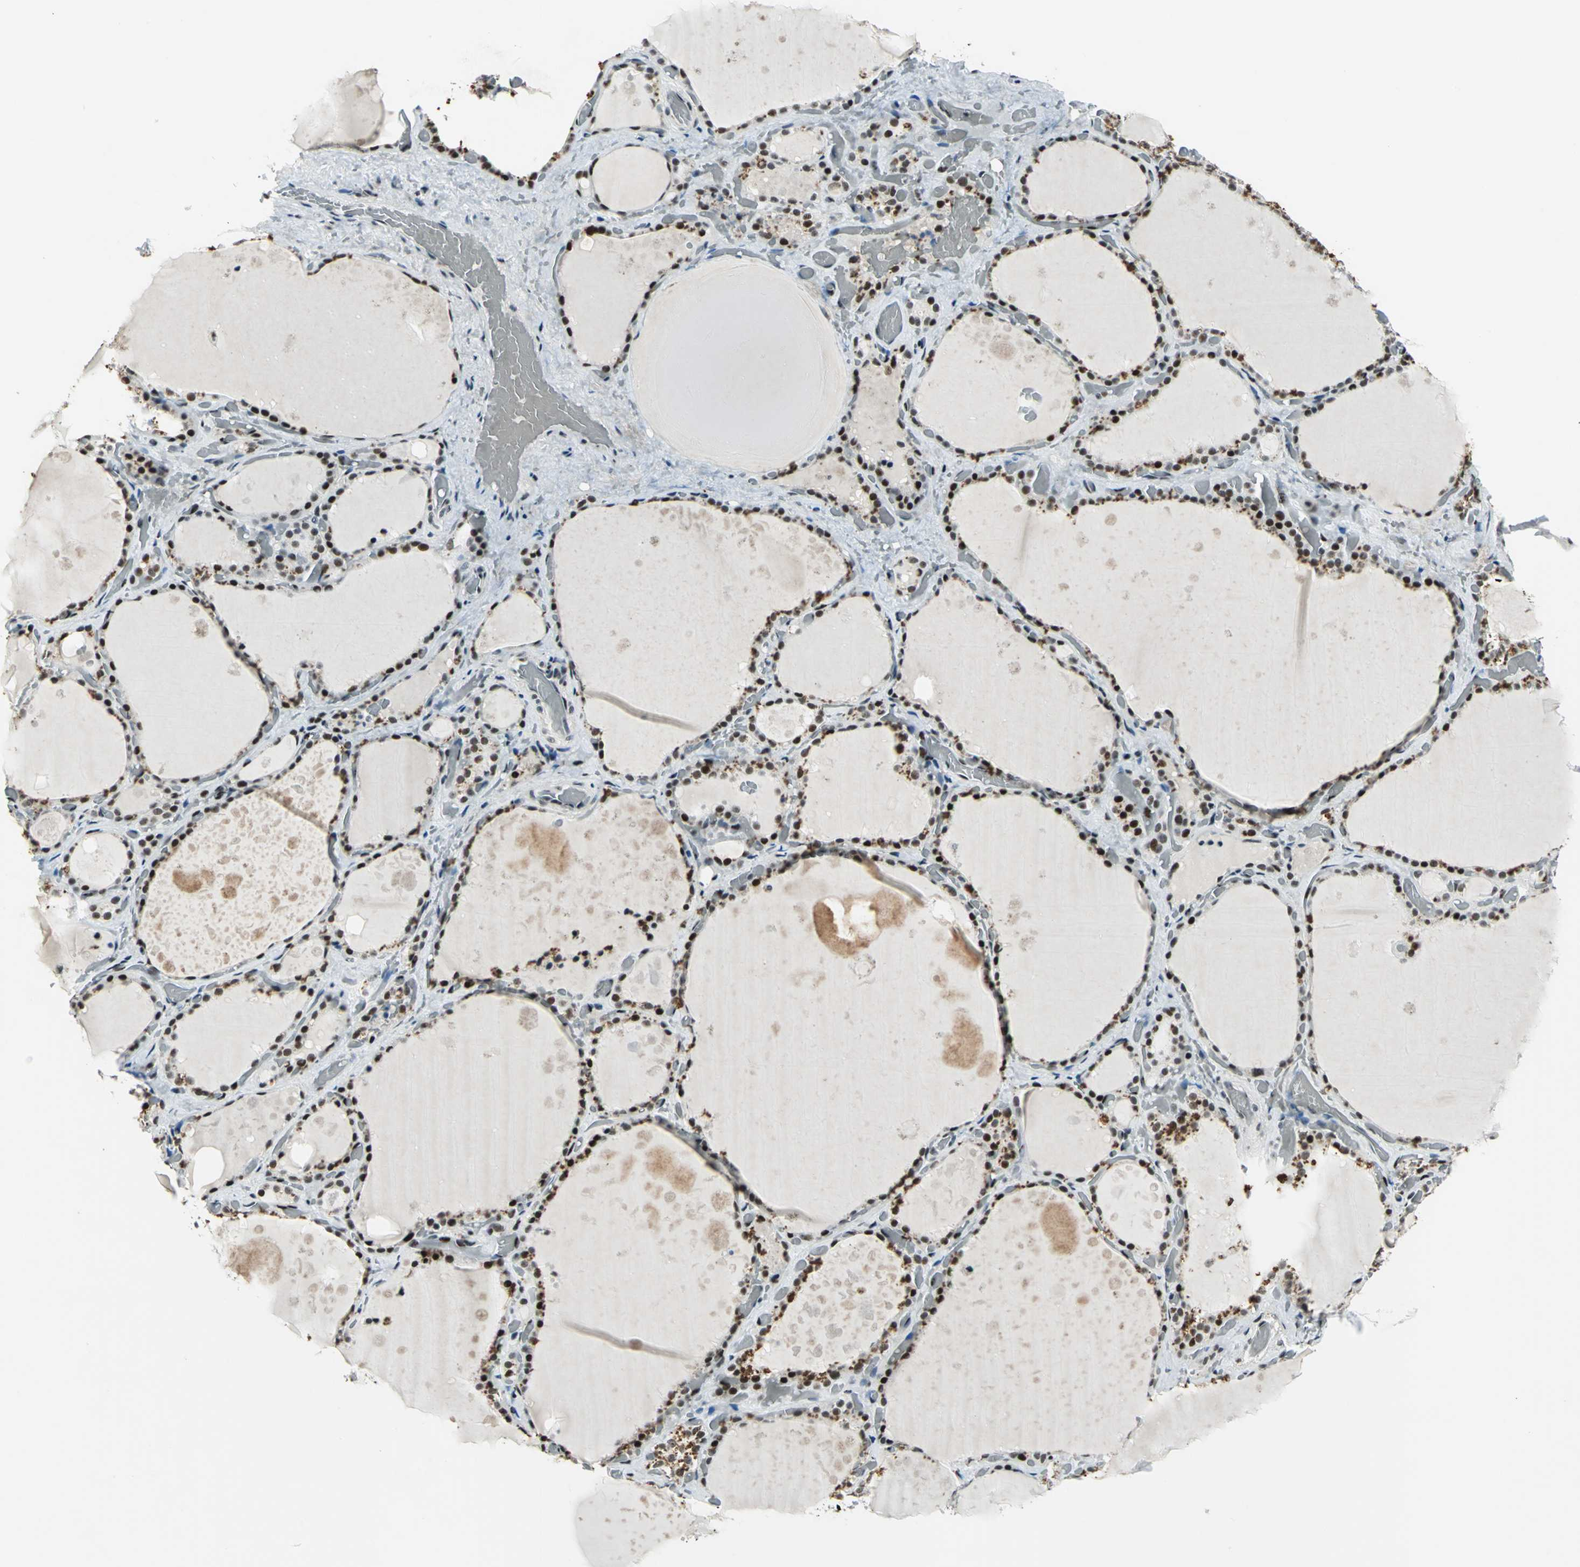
{"staining": {"intensity": "strong", "quantity": ">75%", "location": "nuclear"}, "tissue": "thyroid gland", "cell_type": "Glandular cells", "image_type": "normal", "snomed": [{"axis": "morphology", "description": "Normal tissue, NOS"}, {"axis": "topography", "description": "Thyroid gland"}], "caption": "Immunohistochemical staining of normal human thyroid gland exhibits strong nuclear protein expression in approximately >75% of glandular cells.", "gene": "KAT6B", "patient": {"sex": "male", "age": 61}}